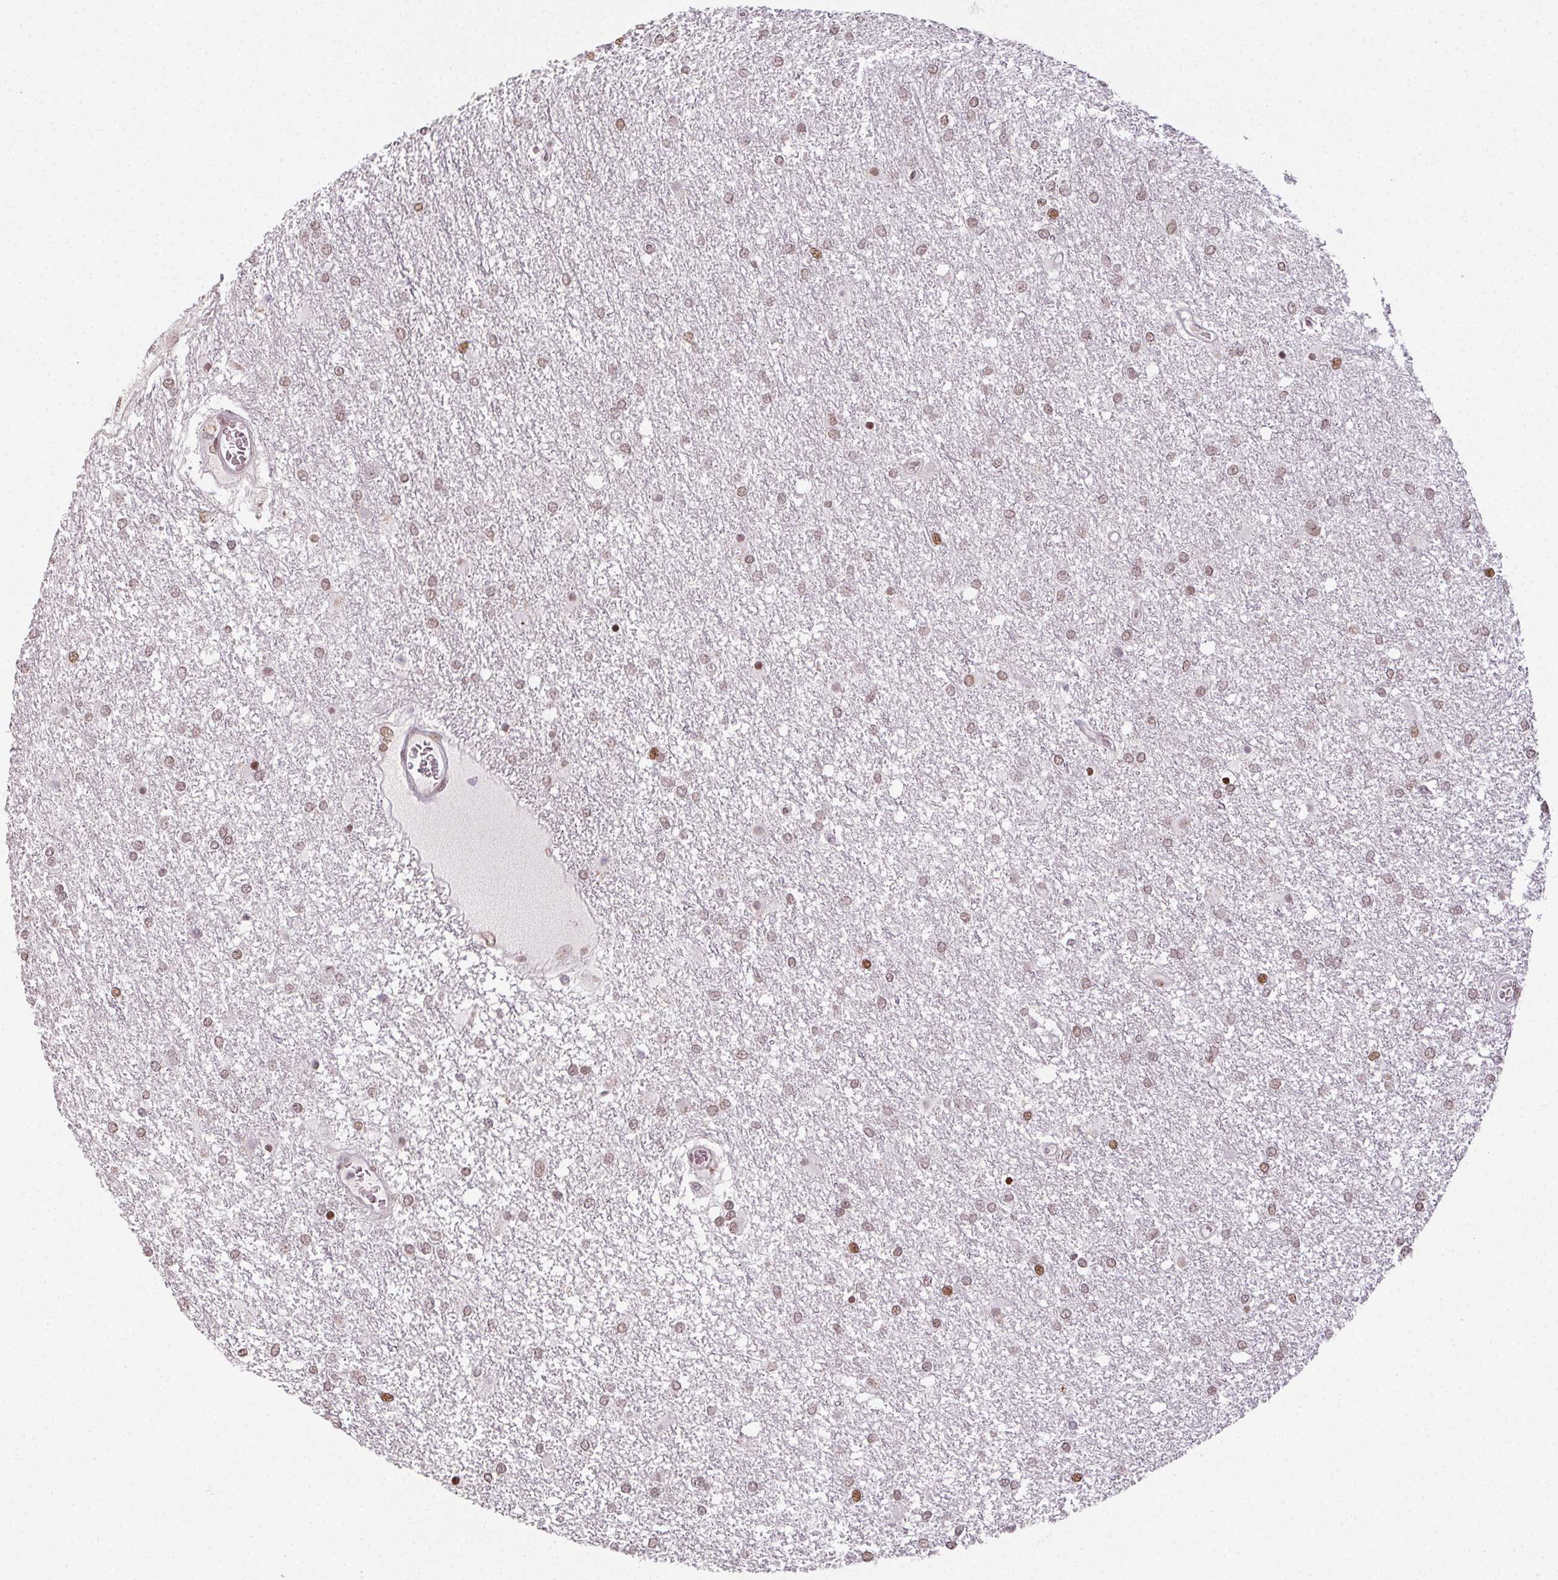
{"staining": {"intensity": "moderate", "quantity": ">75%", "location": "nuclear"}, "tissue": "glioma", "cell_type": "Tumor cells", "image_type": "cancer", "snomed": [{"axis": "morphology", "description": "Glioma, malignant, High grade"}, {"axis": "topography", "description": "Brain"}], "caption": "DAB (3,3'-diaminobenzidine) immunohistochemical staining of human high-grade glioma (malignant) shows moderate nuclear protein positivity in about >75% of tumor cells.", "gene": "KMT2A", "patient": {"sex": "female", "age": 61}}